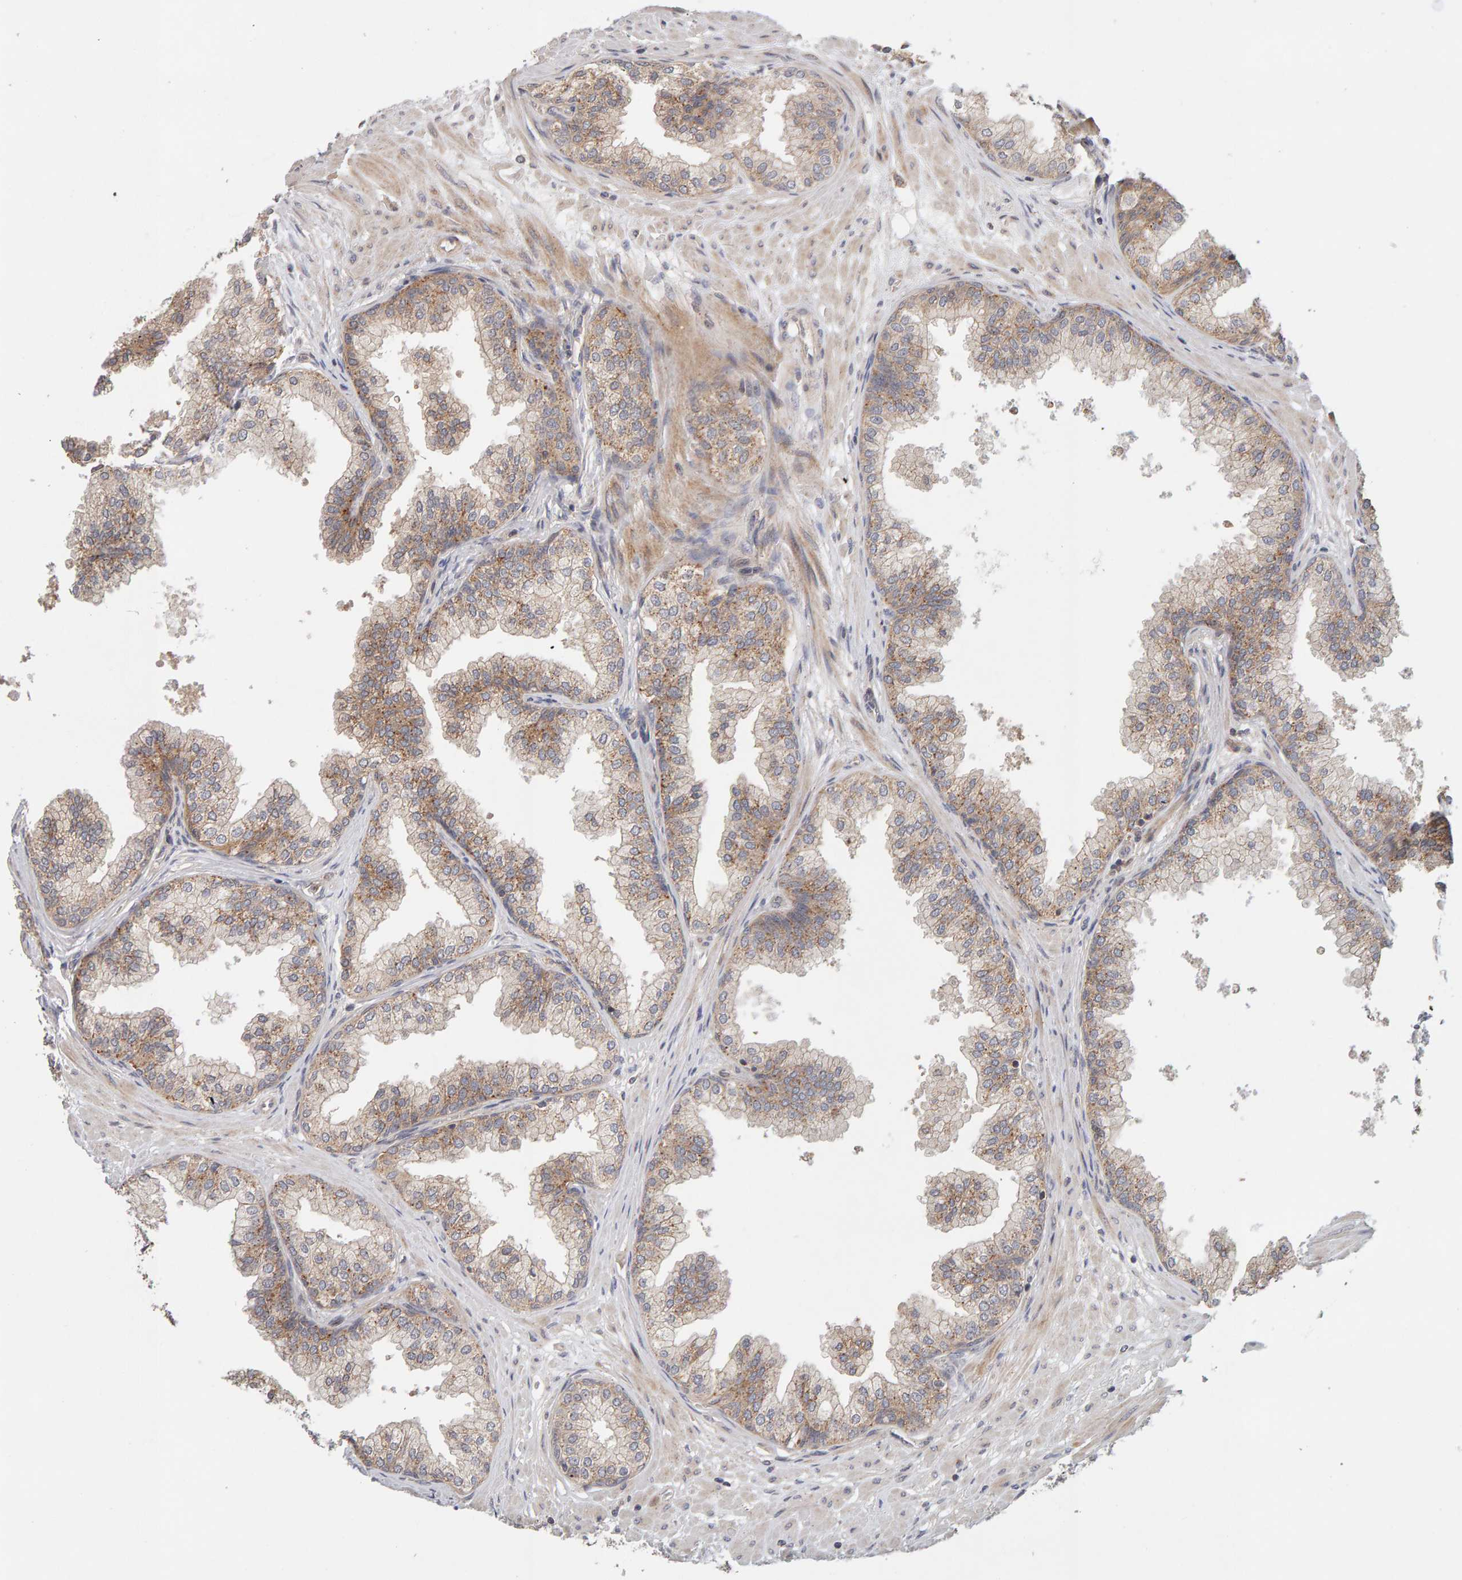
{"staining": {"intensity": "weak", "quantity": ">75%", "location": "cytoplasmic/membranous"}, "tissue": "prostate", "cell_type": "Glandular cells", "image_type": "normal", "snomed": [{"axis": "morphology", "description": "Normal tissue, NOS"}, {"axis": "morphology", "description": "Urothelial carcinoma, Low grade"}, {"axis": "topography", "description": "Urinary bladder"}, {"axis": "topography", "description": "Prostate"}], "caption": "DAB immunohistochemical staining of unremarkable human prostate reveals weak cytoplasmic/membranous protein positivity in approximately >75% of glandular cells. (brown staining indicates protein expression, while blue staining denotes nuclei).", "gene": "DNAJC7", "patient": {"sex": "male", "age": 60}}